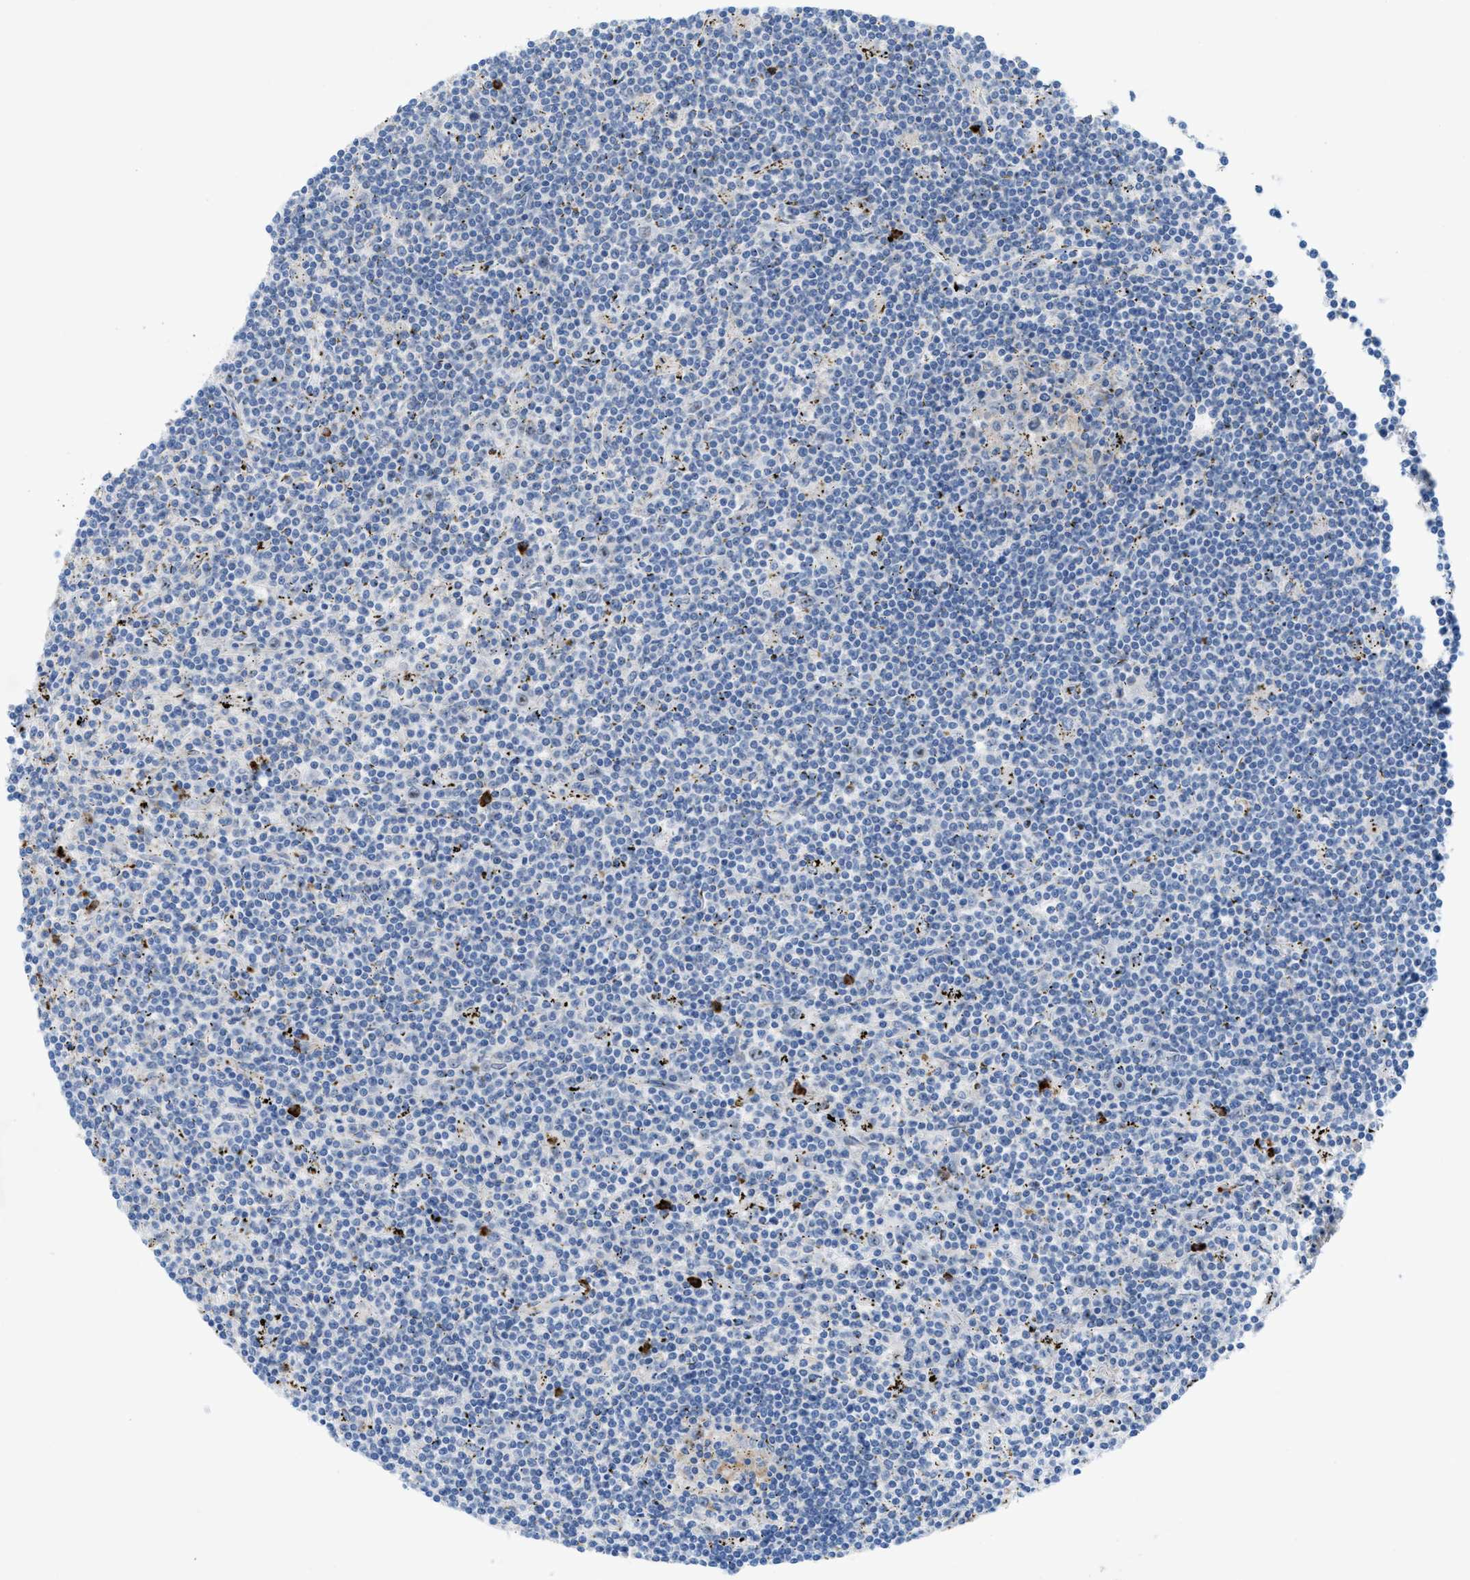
{"staining": {"intensity": "negative", "quantity": "none", "location": "none"}, "tissue": "lymphoma", "cell_type": "Tumor cells", "image_type": "cancer", "snomed": [{"axis": "morphology", "description": "Malignant lymphoma, non-Hodgkin's type, Low grade"}, {"axis": "topography", "description": "Spleen"}], "caption": "Tumor cells show no significant staining in lymphoma.", "gene": "CMTM1", "patient": {"sex": "male", "age": 76}}